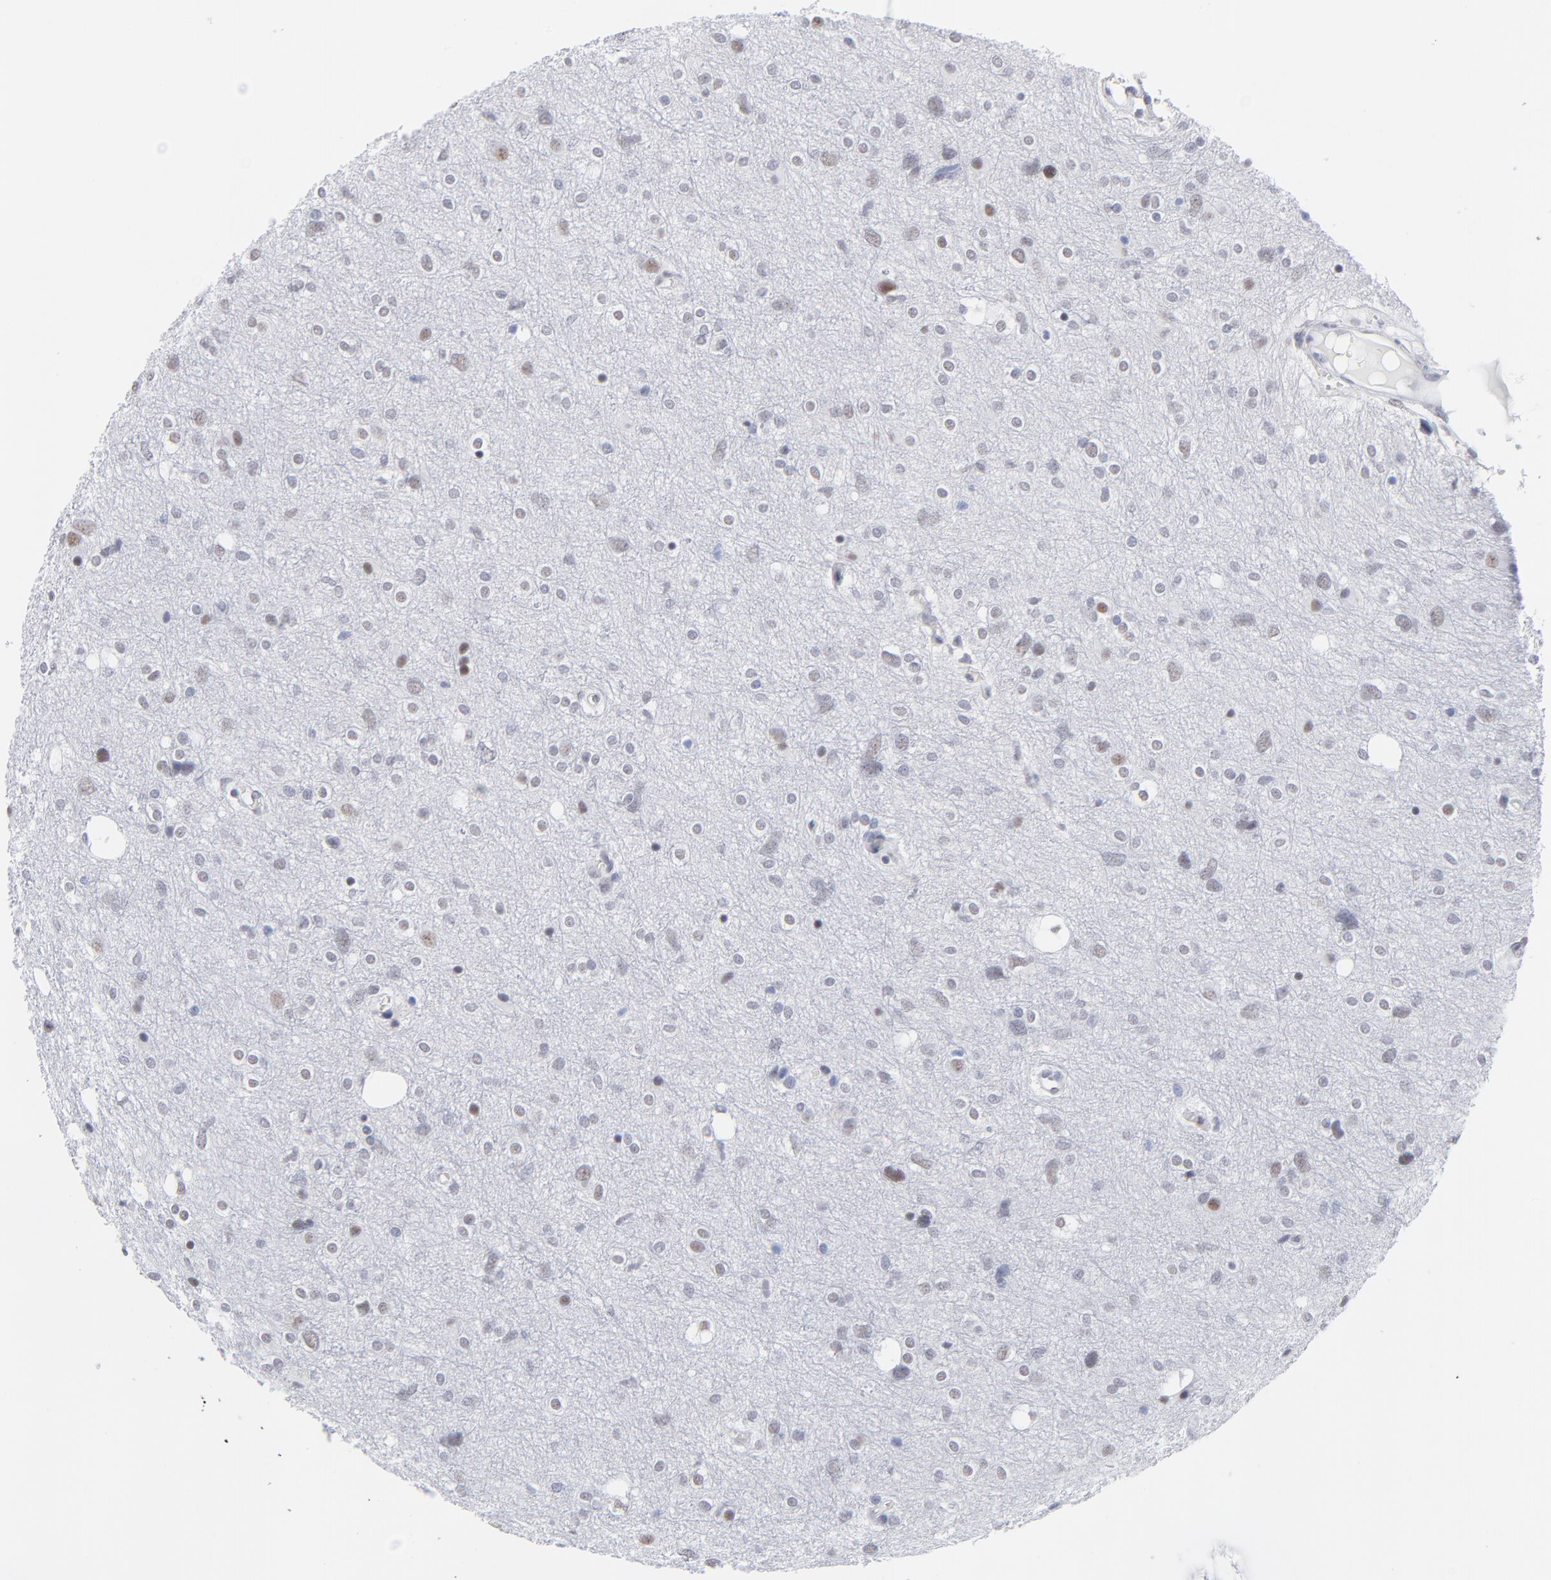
{"staining": {"intensity": "moderate", "quantity": "<25%", "location": "nuclear"}, "tissue": "glioma", "cell_type": "Tumor cells", "image_type": "cancer", "snomed": [{"axis": "morphology", "description": "Glioma, malignant, High grade"}, {"axis": "topography", "description": "Brain"}], "caption": "Immunohistochemistry (IHC) histopathology image of neoplastic tissue: human glioma stained using immunohistochemistry shows low levels of moderate protein expression localized specifically in the nuclear of tumor cells, appearing as a nuclear brown color.", "gene": "SNRPB", "patient": {"sex": "female", "age": 59}}